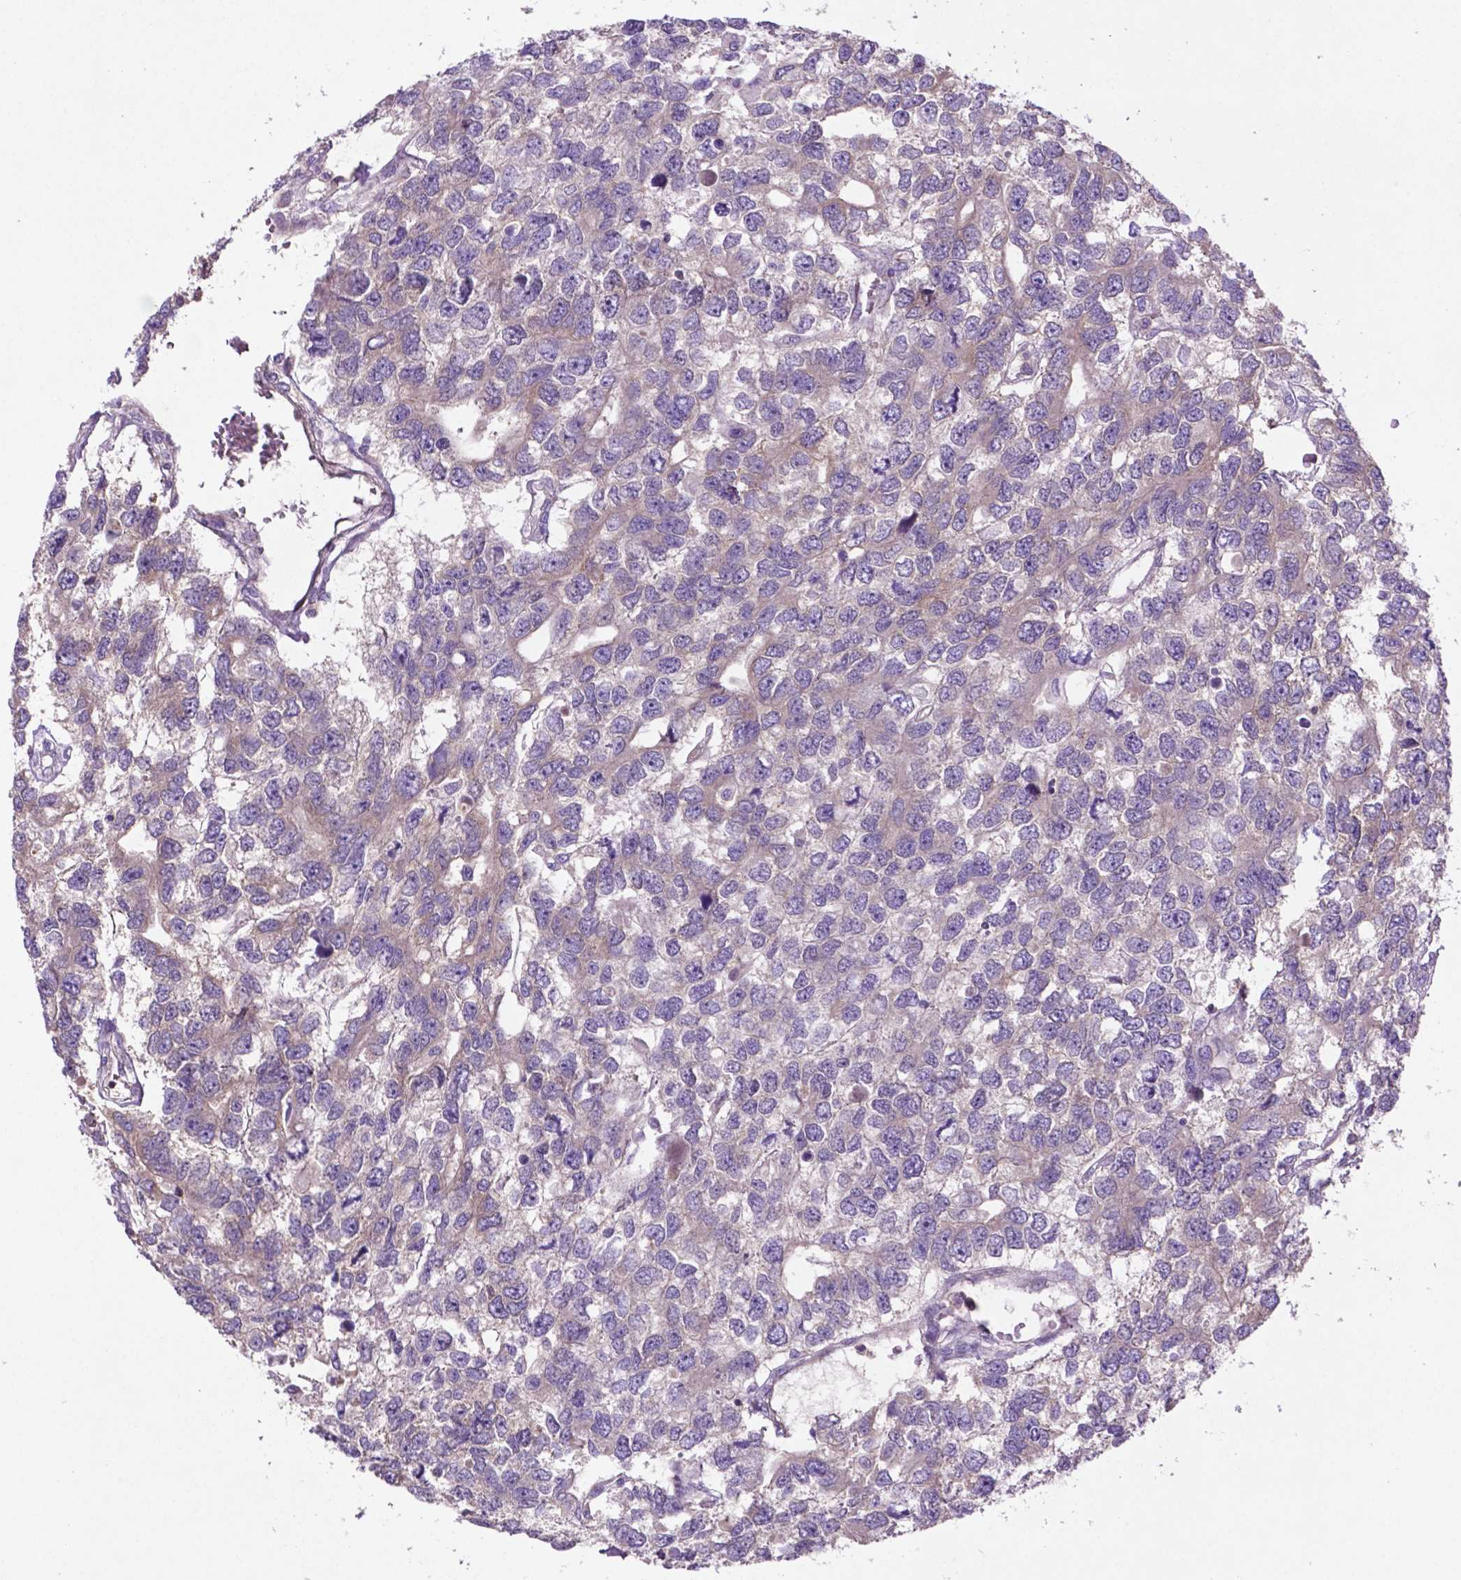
{"staining": {"intensity": "negative", "quantity": "none", "location": "none"}, "tissue": "testis cancer", "cell_type": "Tumor cells", "image_type": "cancer", "snomed": [{"axis": "morphology", "description": "Seminoma, NOS"}, {"axis": "topography", "description": "Testis"}], "caption": "Testis cancer was stained to show a protein in brown. There is no significant expression in tumor cells.", "gene": "BMP4", "patient": {"sex": "male", "age": 52}}